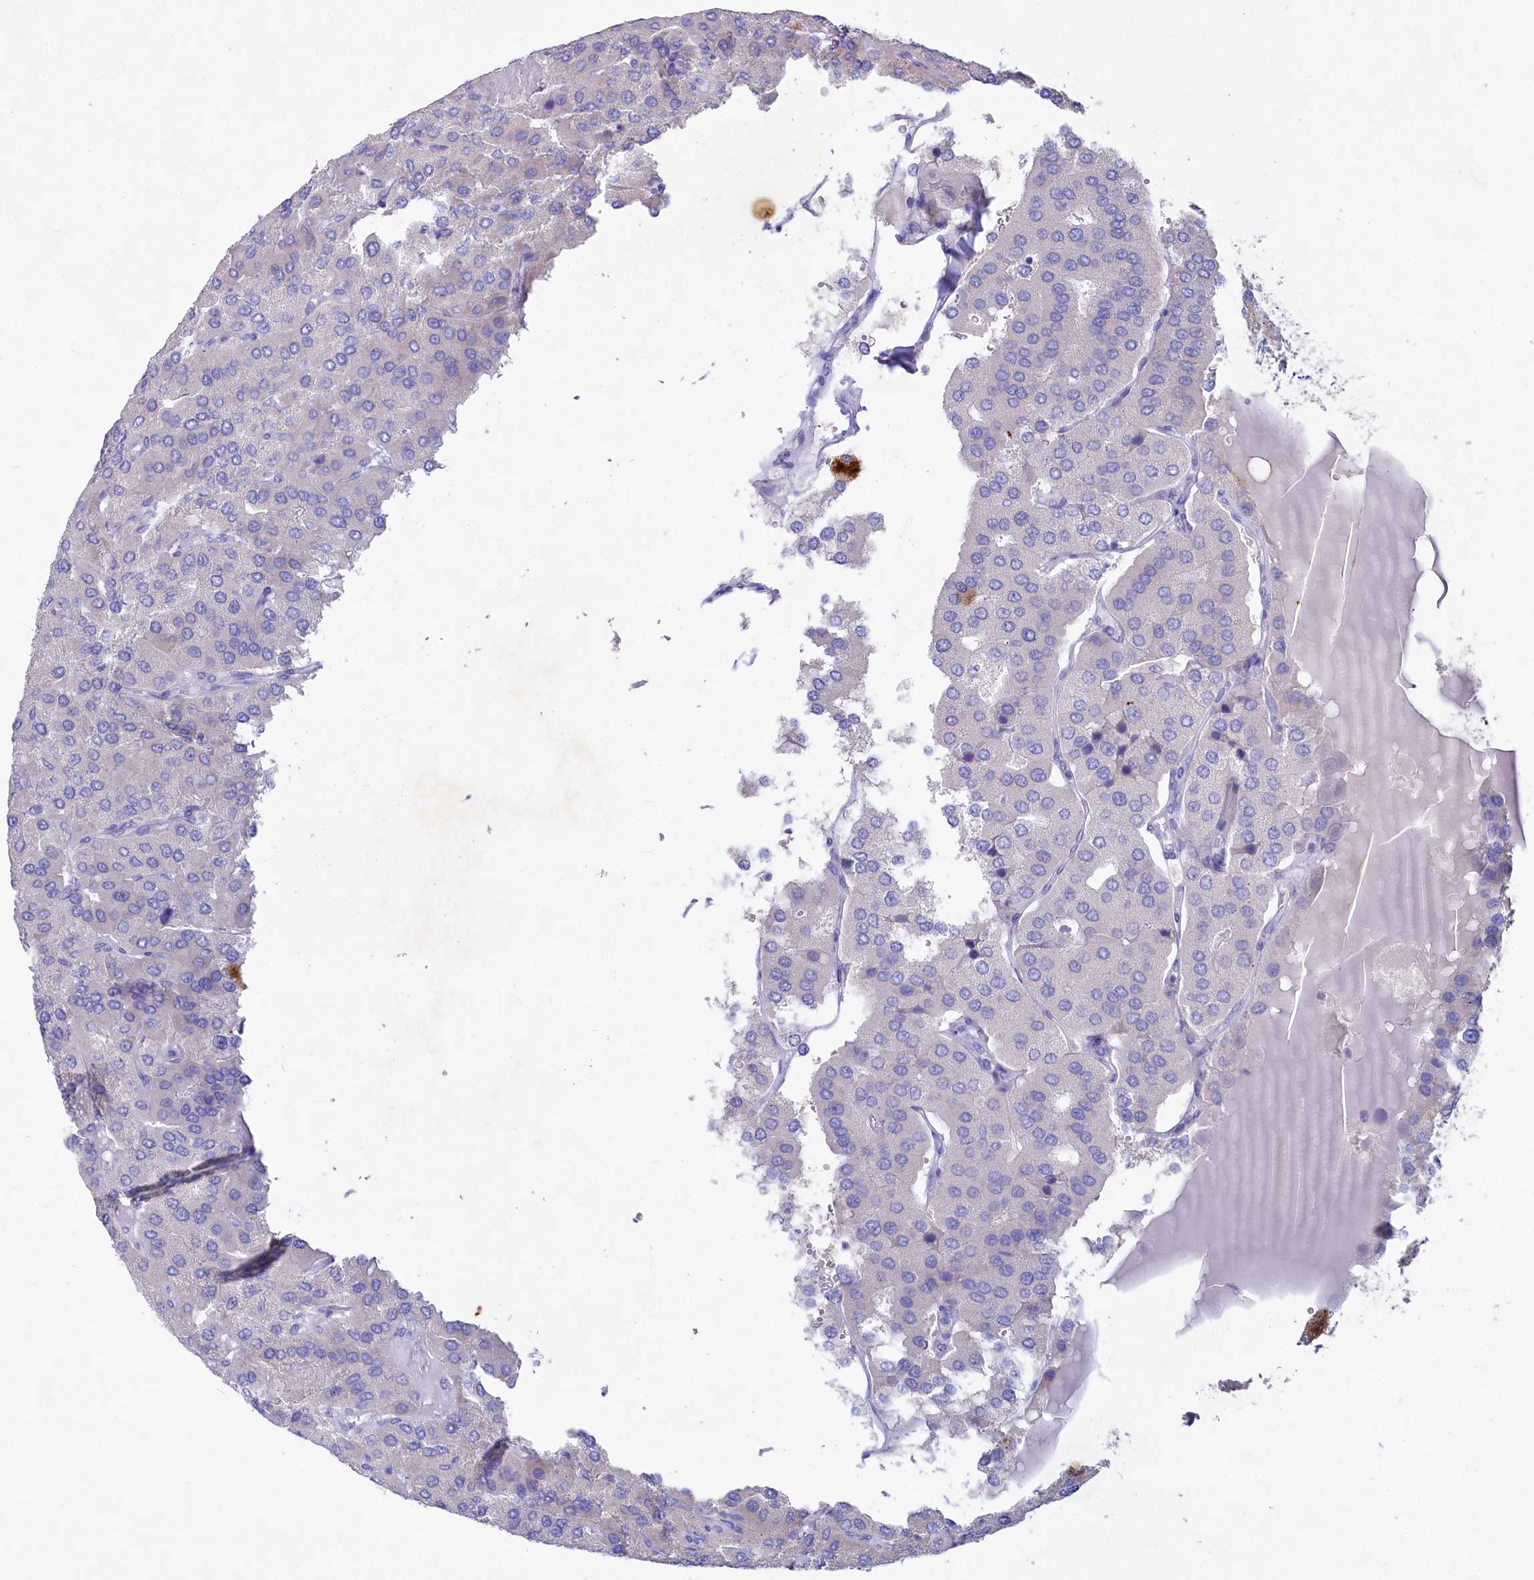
{"staining": {"intensity": "negative", "quantity": "none", "location": "none"}, "tissue": "parathyroid gland", "cell_type": "Glandular cells", "image_type": "normal", "snomed": [{"axis": "morphology", "description": "Normal tissue, NOS"}, {"axis": "morphology", "description": "Adenoma, NOS"}, {"axis": "topography", "description": "Parathyroid gland"}], "caption": "Photomicrograph shows no protein expression in glandular cells of unremarkable parathyroid gland. Brightfield microscopy of immunohistochemistry (IHC) stained with DAB (brown) and hematoxylin (blue), captured at high magnification.", "gene": "VPS26B", "patient": {"sex": "female", "age": 86}}